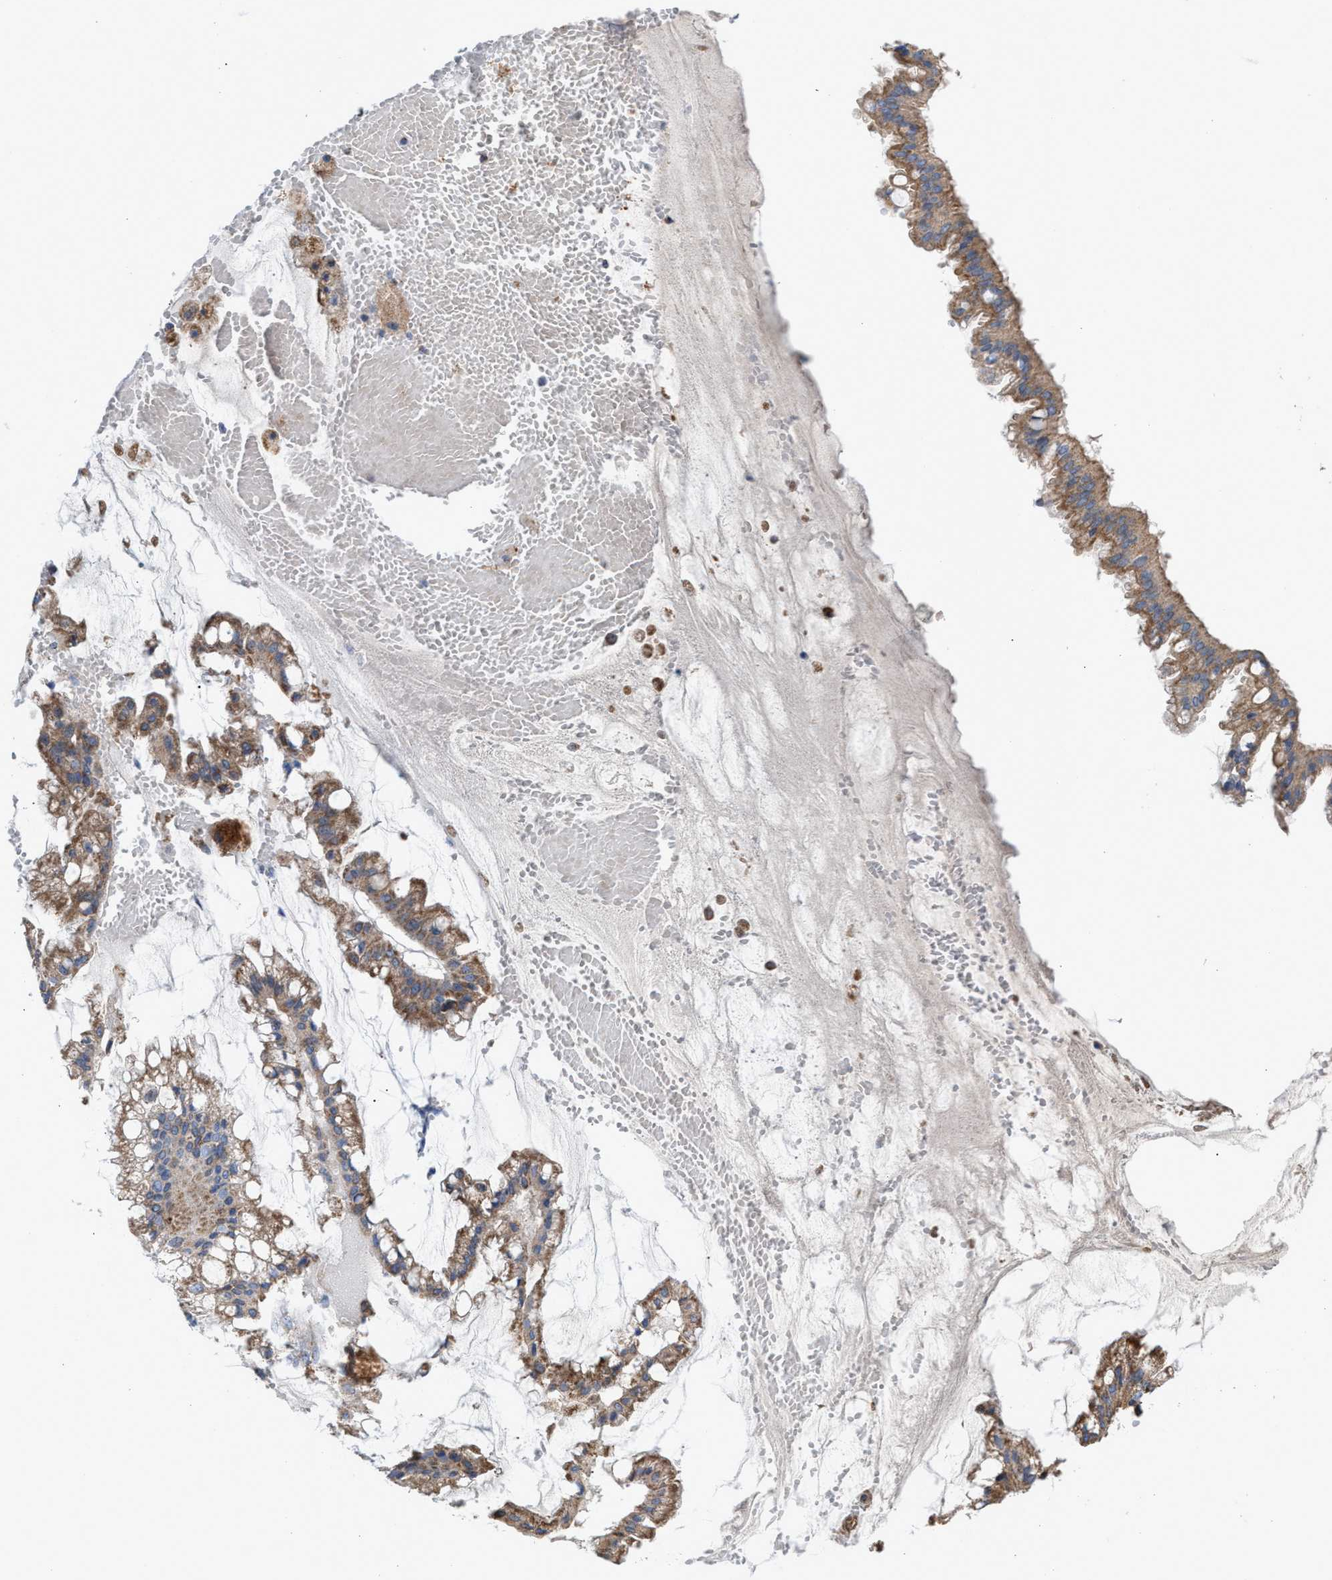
{"staining": {"intensity": "moderate", "quantity": ">75%", "location": "cytoplasmic/membranous"}, "tissue": "ovarian cancer", "cell_type": "Tumor cells", "image_type": "cancer", "snomed": [{"axis": "morphology", "description": "Cystadenocarcinoma, mucinous, NOS"}, {"axis": "topography", "description": "Ovary"}], "caption": "Tumor cells demonstrate medium levels of moderate cytoplasmic/membranous positivity in approximately >75% of cells in human ovarian mucinous cystadenocarcinoma. The protein of interest is stained brown, and the nuclei are stained in blue (DAB (3,3'-diaminobenzidine) IHC with brightfield microscopy, high magnification).", "gene": "OXSM", "patient": {"sex": "female", "age": 73}}